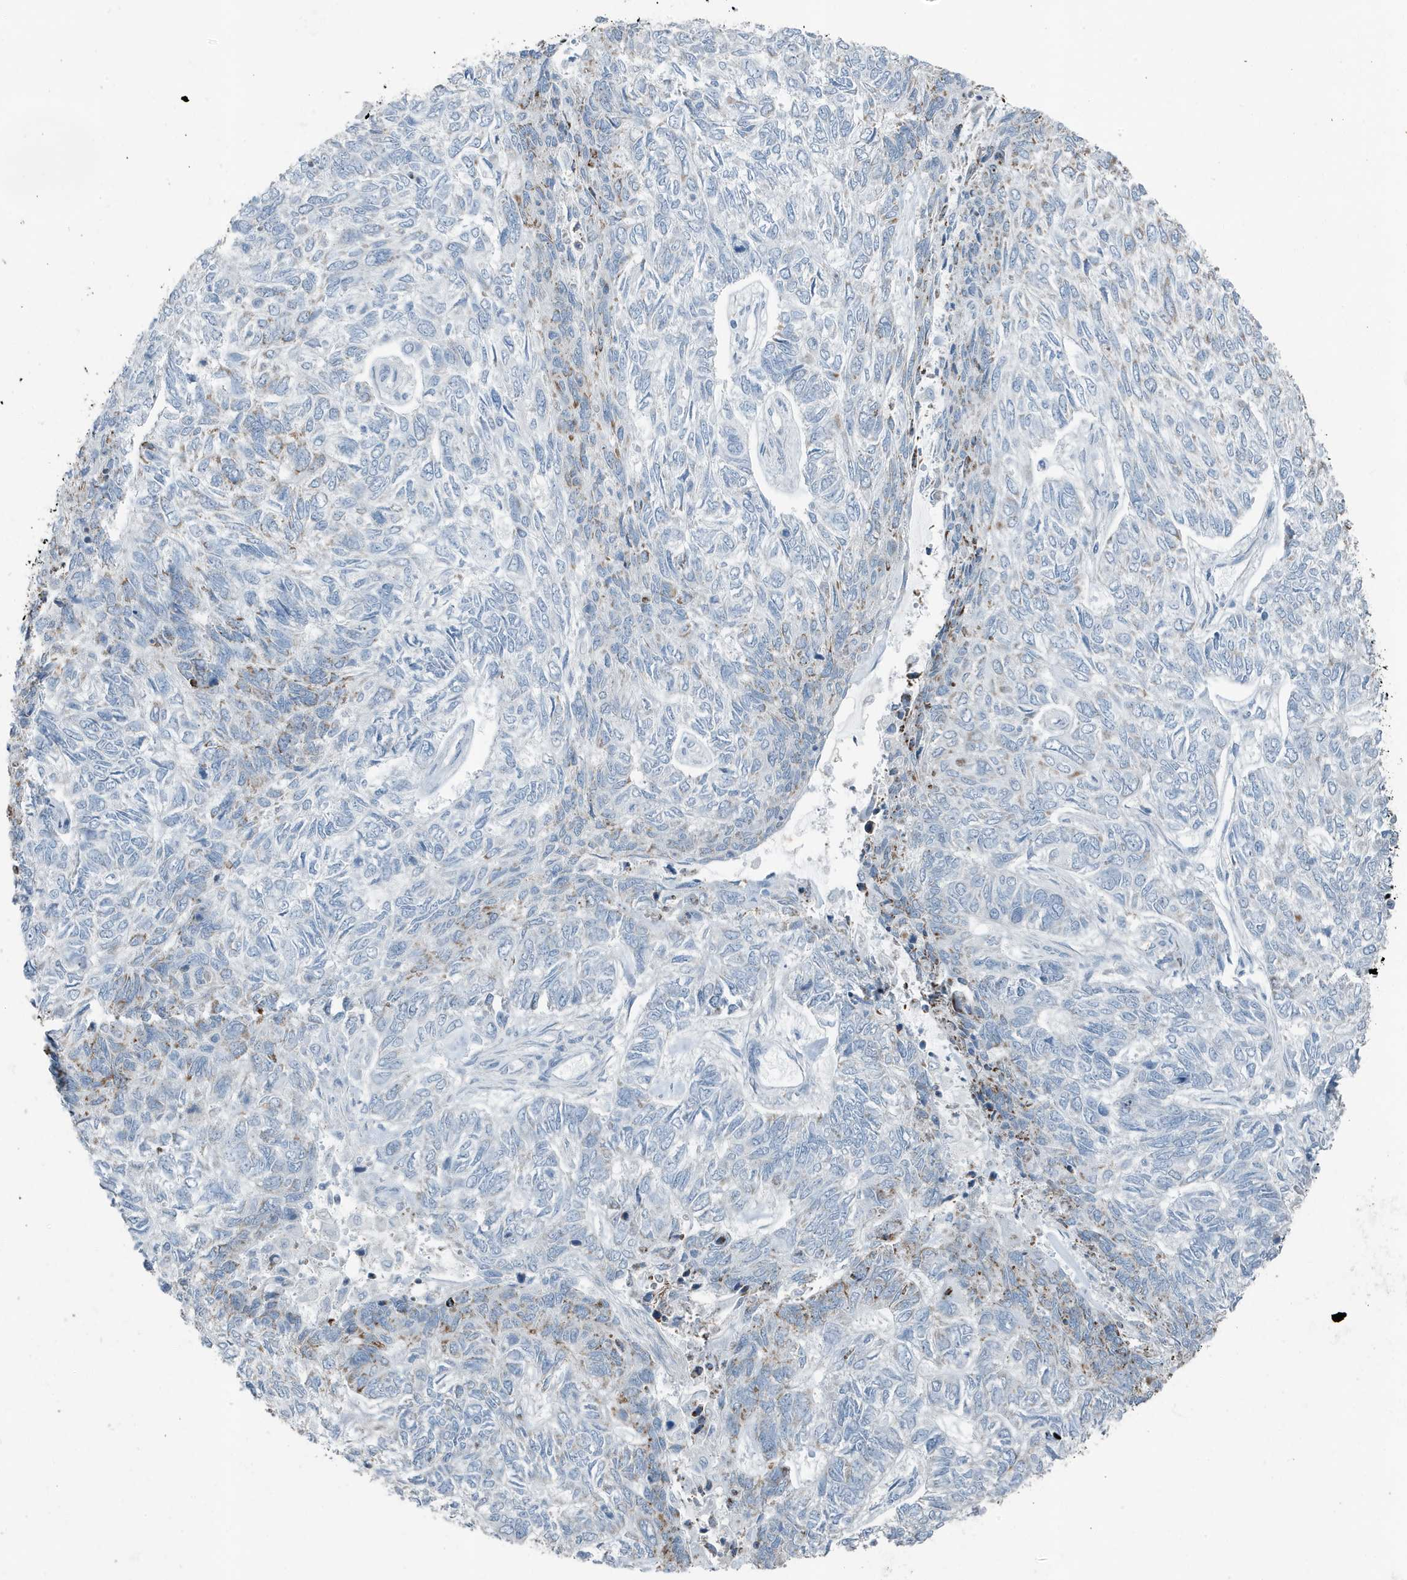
{"staining": {"intensity": "moderate", "quantity": "<25%", "location": "cytoplasmic/membranous"}, "tissue": "skin cancer", "cell_type": "Tumor cells", "image_type": "cancer", "snomed": [{"axis": "morphology", "description": "Basal cell carcinoma"}, {"axis": "topography", "description": "Skin"}], "caption": "Protein analysis of basal cell carcinoma (skin) tissue exhibits moderate cytoplasmic/membranous expression in approximately <25% of tumor cells. (IHC, brightfield microscopy, high magnification).", "gene": "FAM162A", "patient": {"sex": "female", "age": 65}}